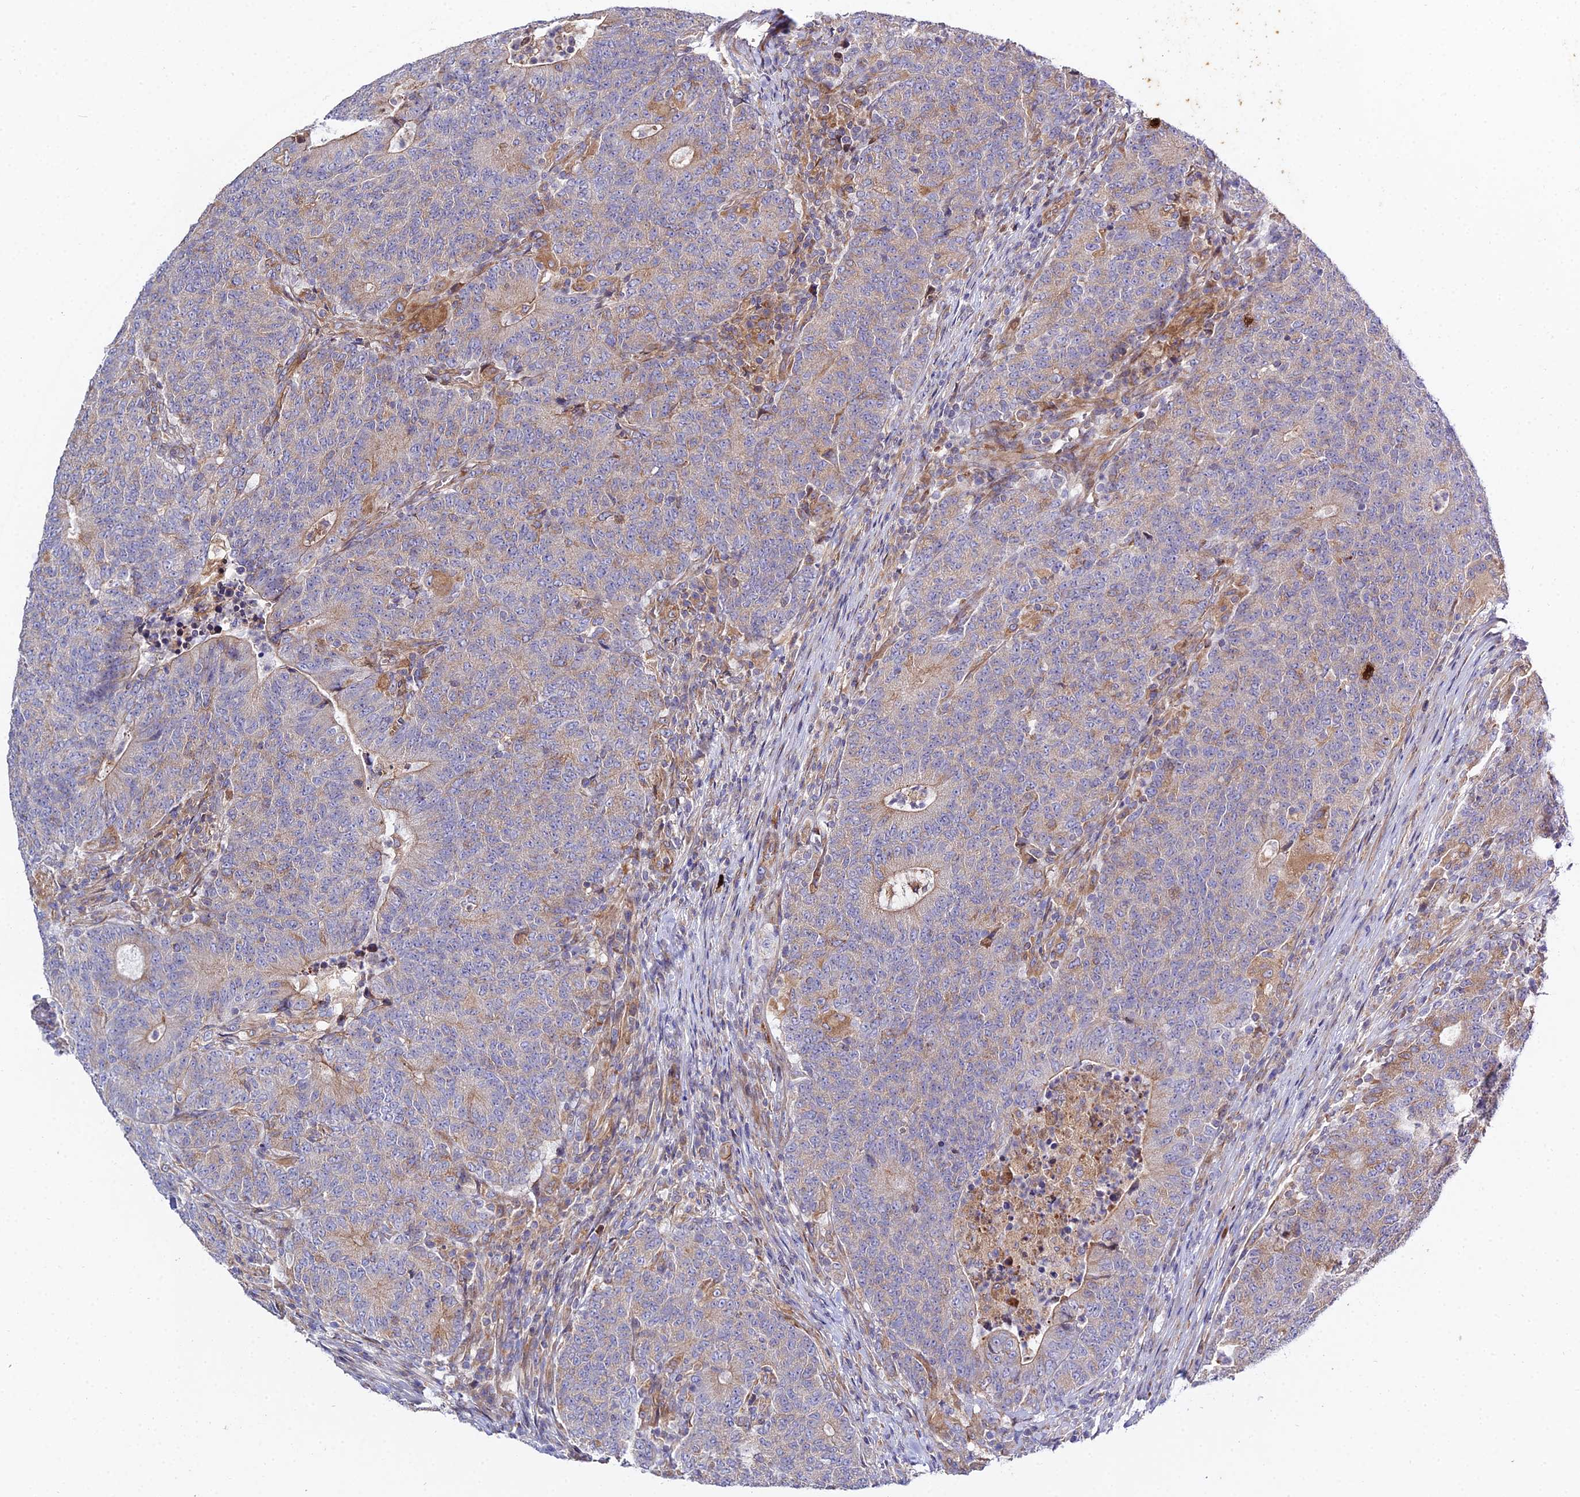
{"staining": {"intensity": "moderate", "quantity": "<25%", "location": "cytoplasmic/membranous"}, "tissue": "colorectal cancer", "cell_type": "Tumor cells", "image_type": "cancer", "snomed": [{"axis": "morphology", "description": "Adenocarcinoma, NOS"}, {"axis": "topography", "description": "Colon"}], "caption": "Moderate cytoplasmic/membranous protein staining is identified in about <25% of tumor cells in colorectal adenocarcinoma.", "gene": "ARL6IP1", "patient": {"sex": "female", "age": 75}}